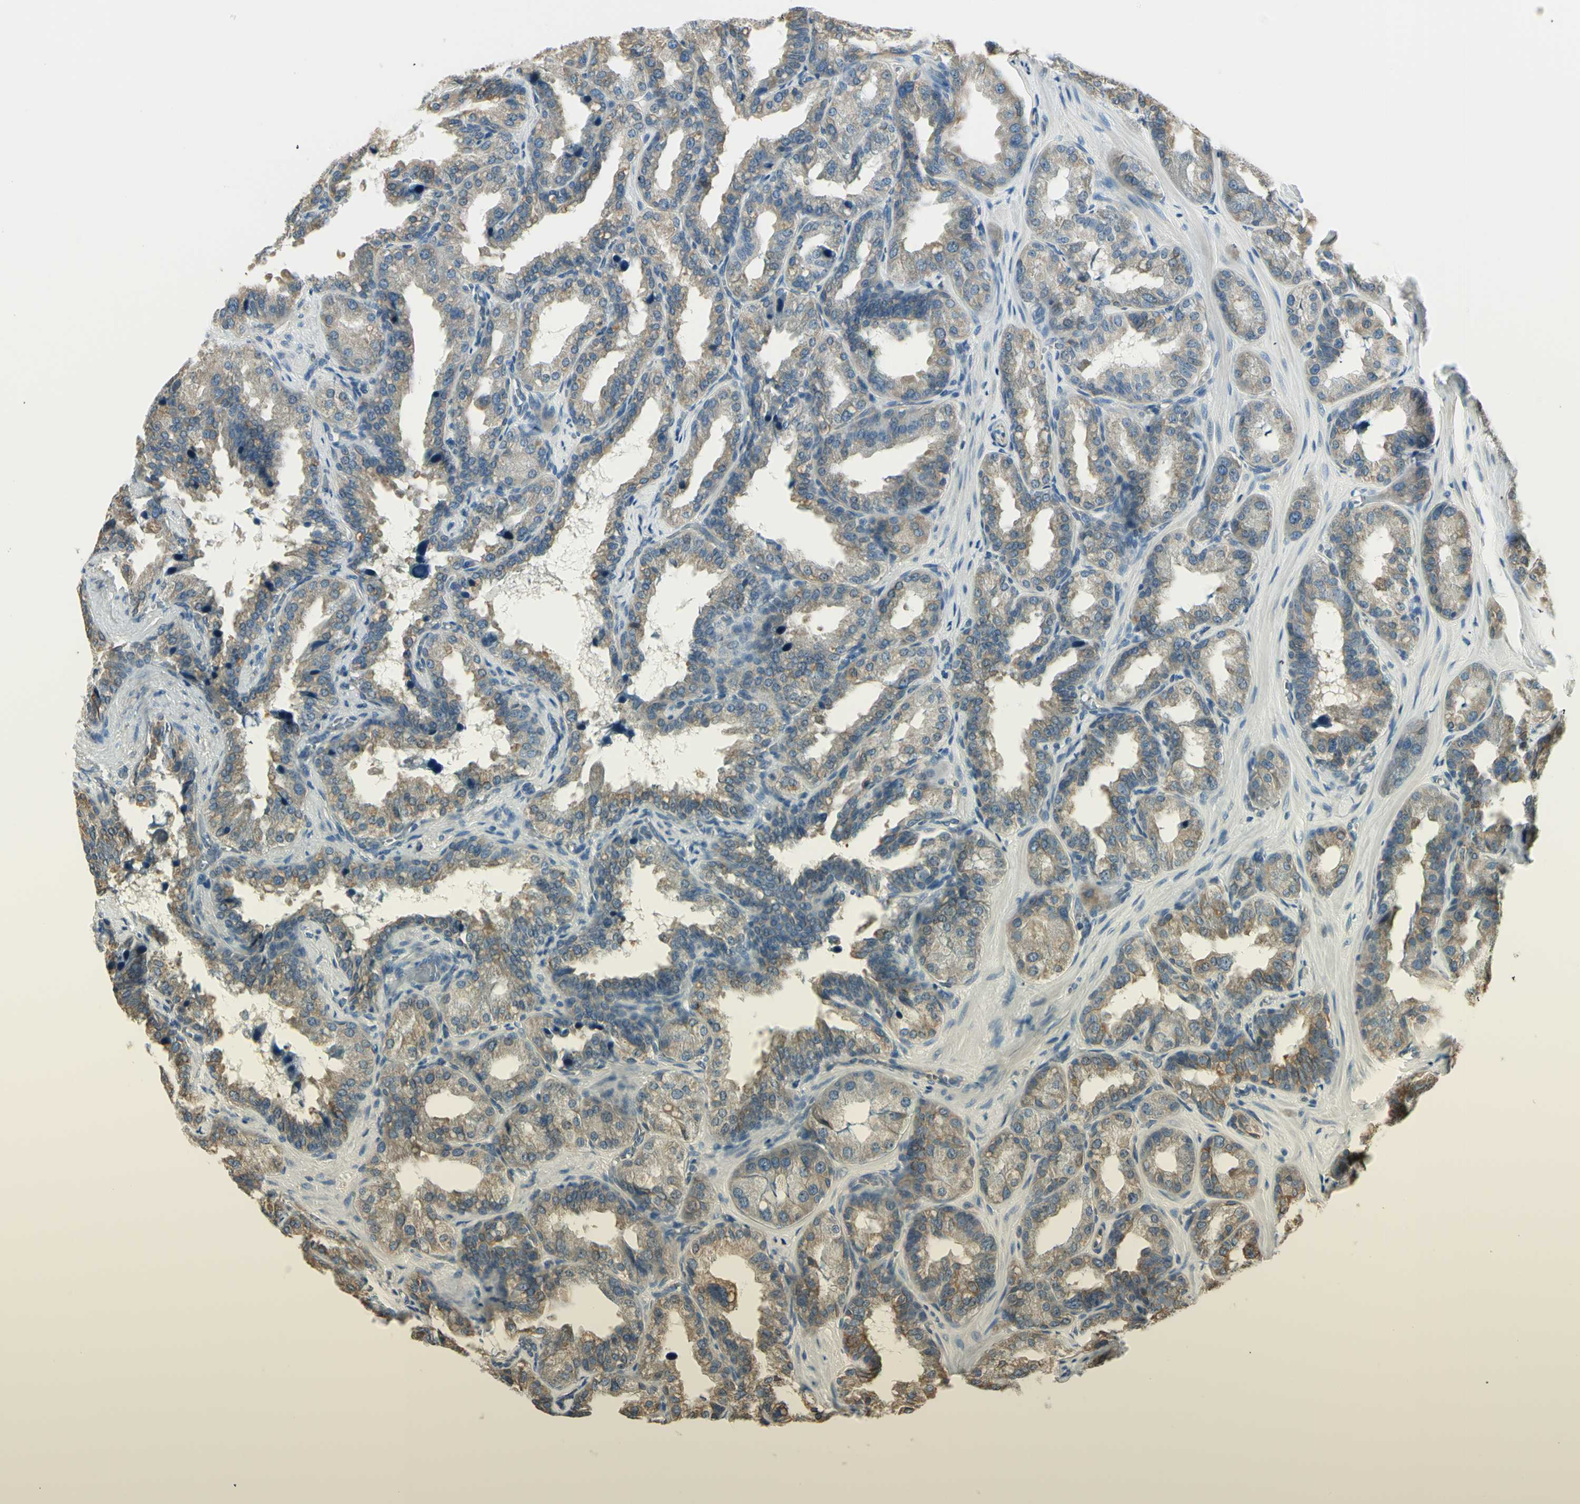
{"staining": {"intensity": "weak", "quantity": ">75%", "location": "cytoplasmic/membranous"}, "tissue": "seminal vesicle", "cell_type": "Glandular cells", "image_type": "normal", "snomed": [{"axis": "morphology", "description": "Normal tissue, NOS"}, {"axis": "topography", "description": "Prostate"}, {"axis": "topography", "description": "Seminal veicle"}], "caption": "This micrograph displays normal seminal vesicle stained with immunohistochemistry to label a protein in brown. The cytoplasmic/membranous of glandular cells show weak positivity for the protein. Nuclei are counter-stained blue.", "gene": "IGDCC4", "patient": {"sex": "male", "age": 51}}